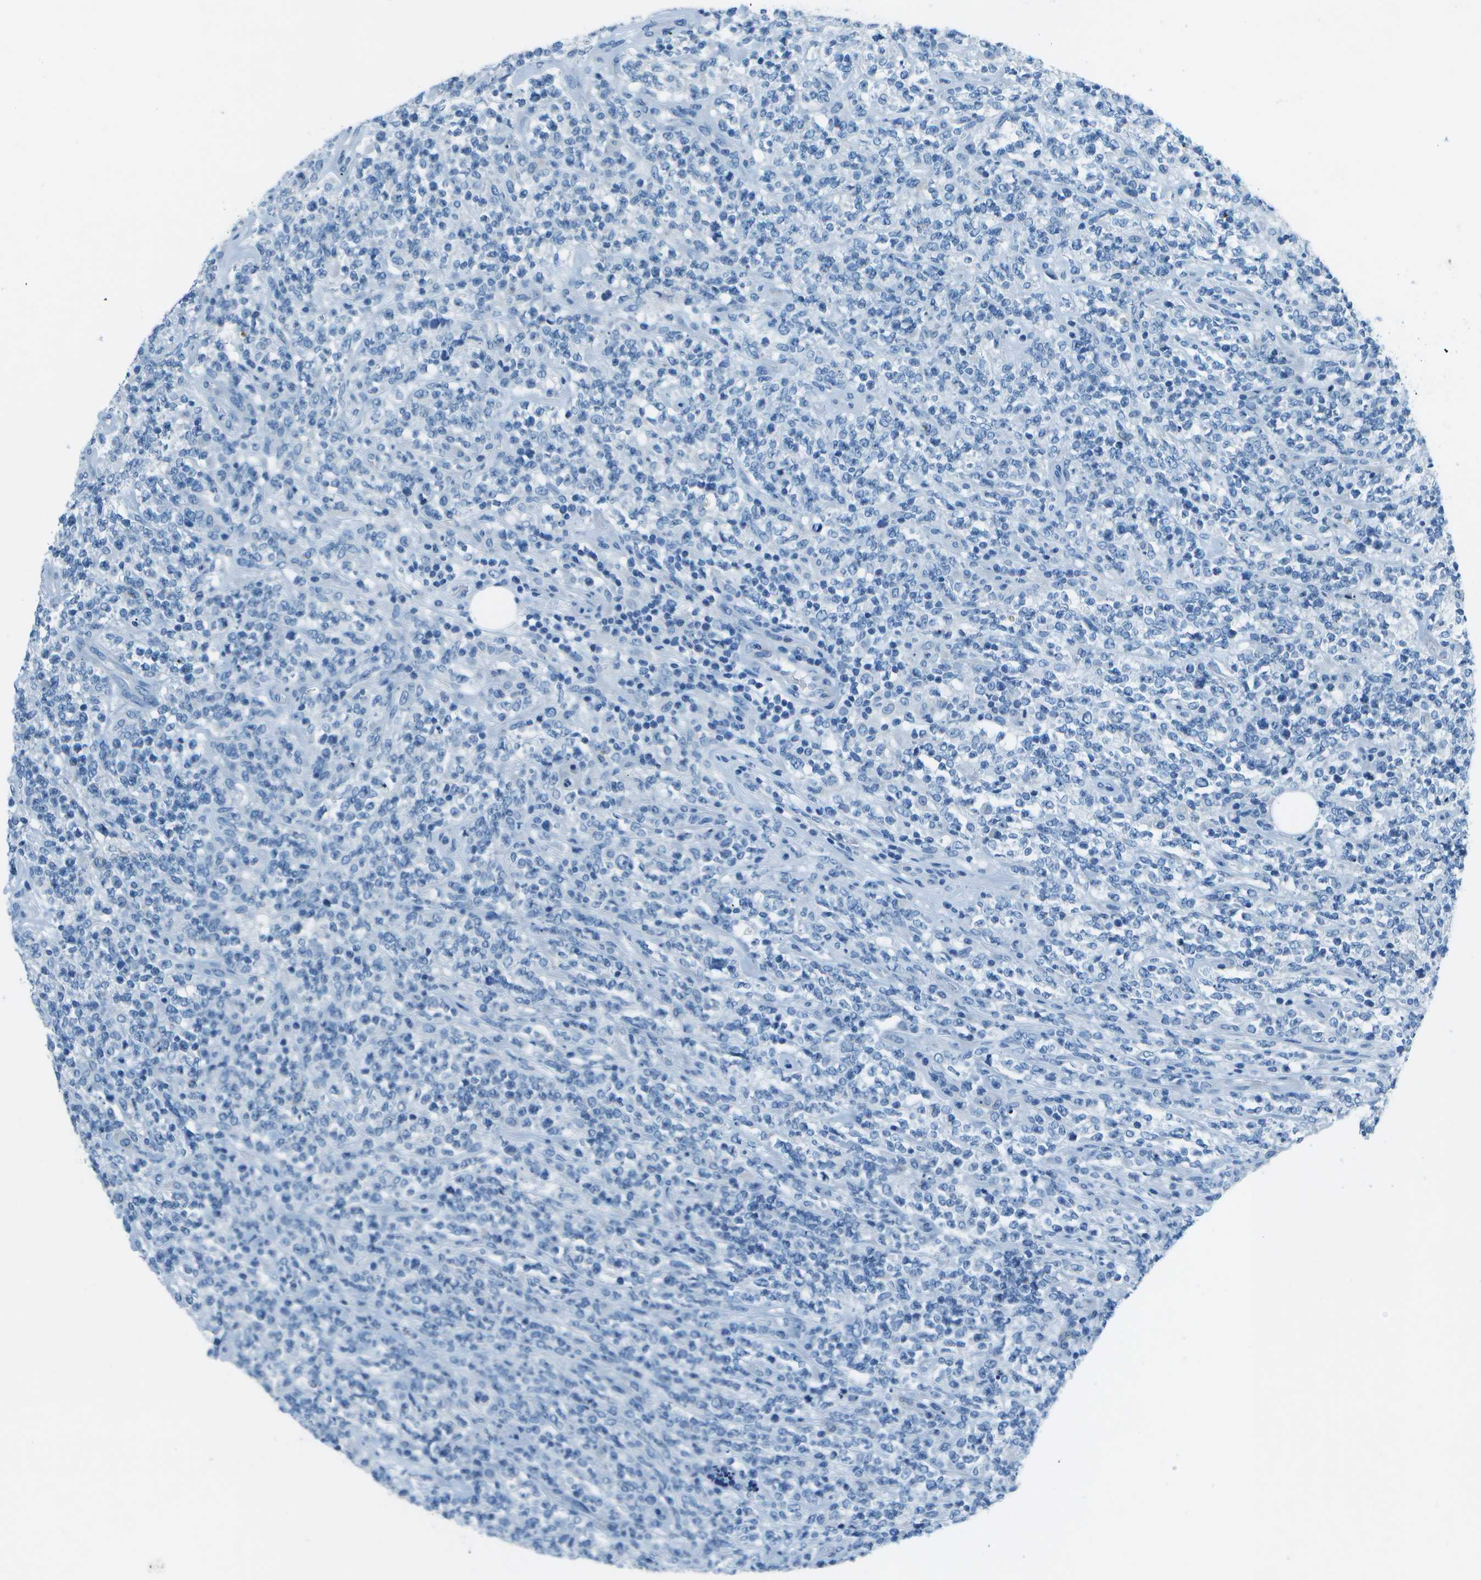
{"staining": {"intensity": "negative", "quantity": "none", "location": "none"}, "tissue": "lymphoma", "cell_type": "Tumor cells", "image_type": "cancer", "snomed": [{"axis": "morphology", "description": "Malignant lymphoma, non-Hodgkin's type, High grade"}, {"axis": "topography", "description": "Soft tissue"}], "caption": "Human lymphoma stained for a protein using immunohistochemistry displays no staining in tumor cells.", "gene": "SLC16A10", "patient": {"sex": "male", "age": 18}}